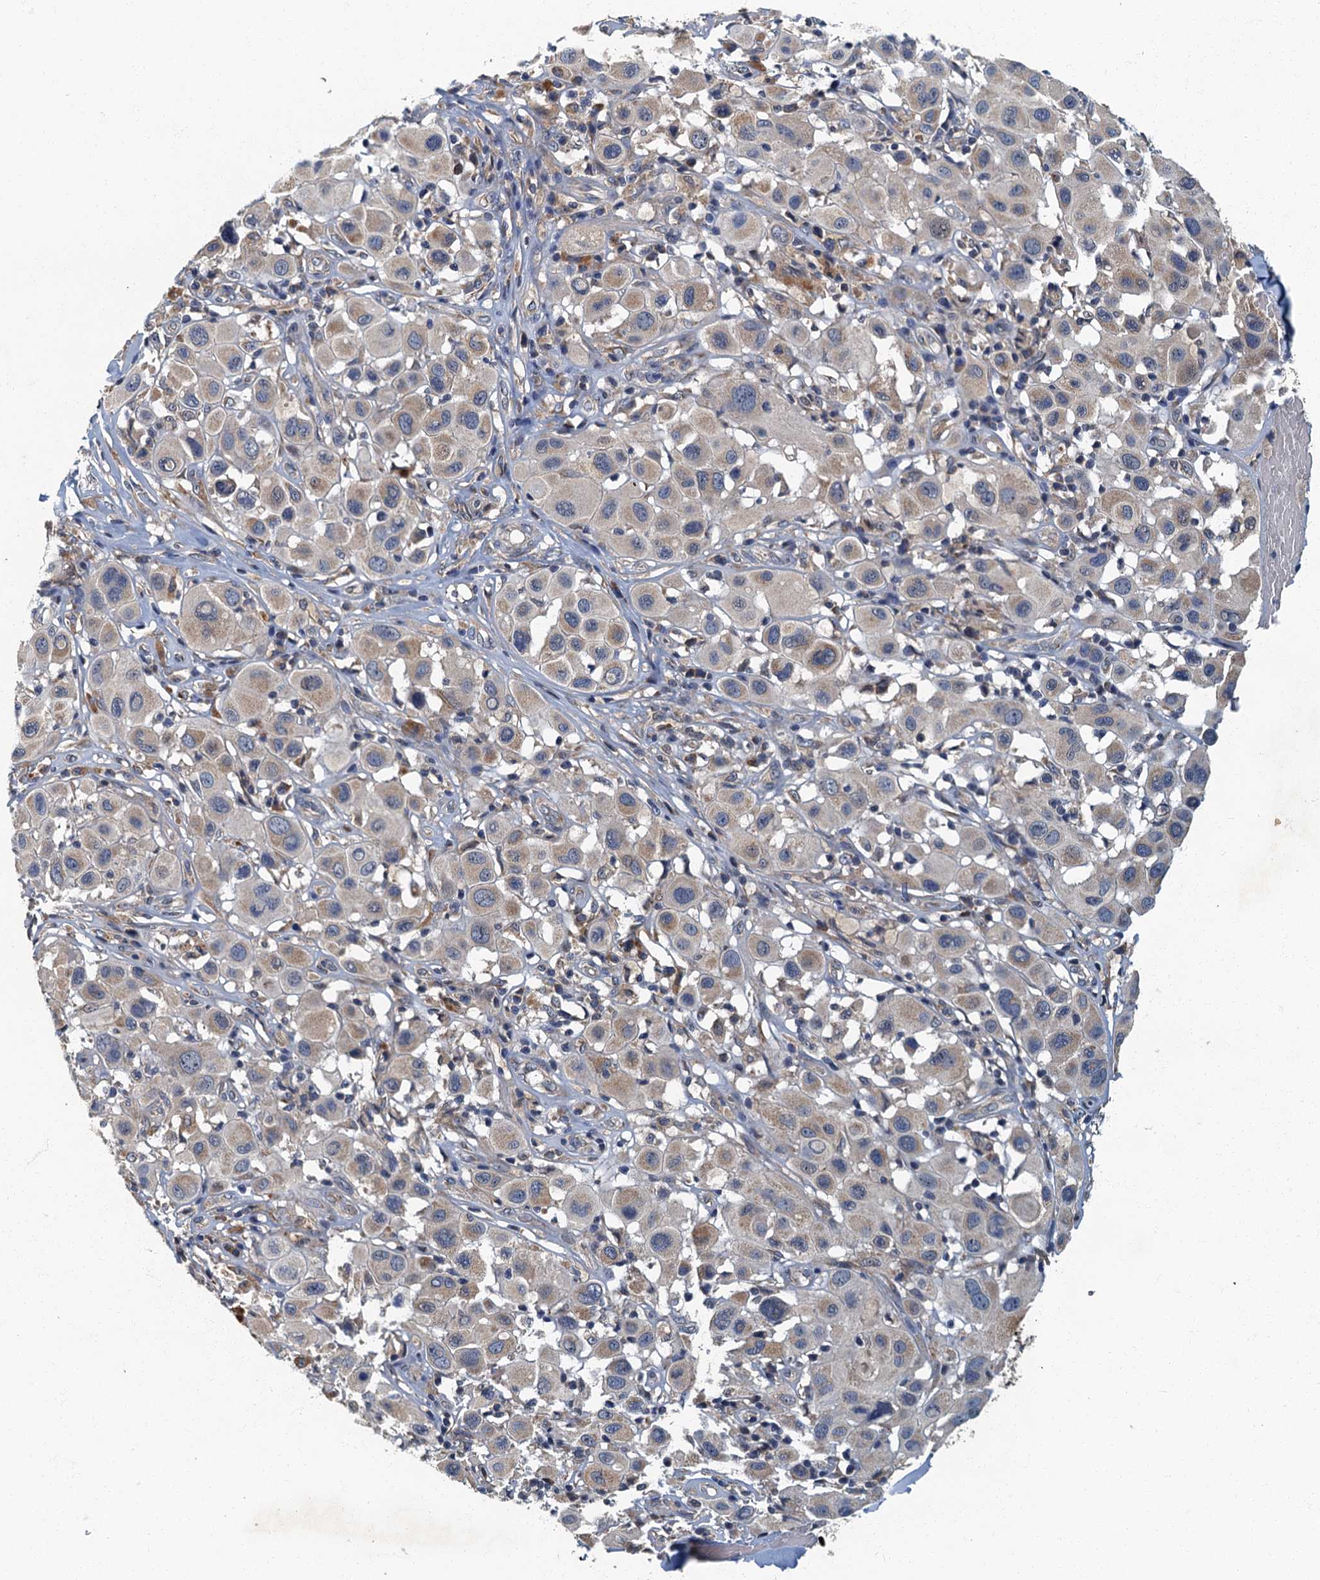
{"staining": {"intensity": "negative", "quantity": "none", "location": "none"}, "tissue": "melanoma", "cell_type": "Tumor cells", "image_type": "cancer", "snomed": [{"axis": "morphology", "description": "Malignant melanoma, Metastatic site"}, {"axis": "topography", "description": "Skin"}], "caption": "This image is of melanoma stained with IHC to label a protein in brown with the nuclei are counter-stained blue. There is no staining in tumor cells.", "gene": "DDX49", "patient": {"sex": "male", "age": 41}}